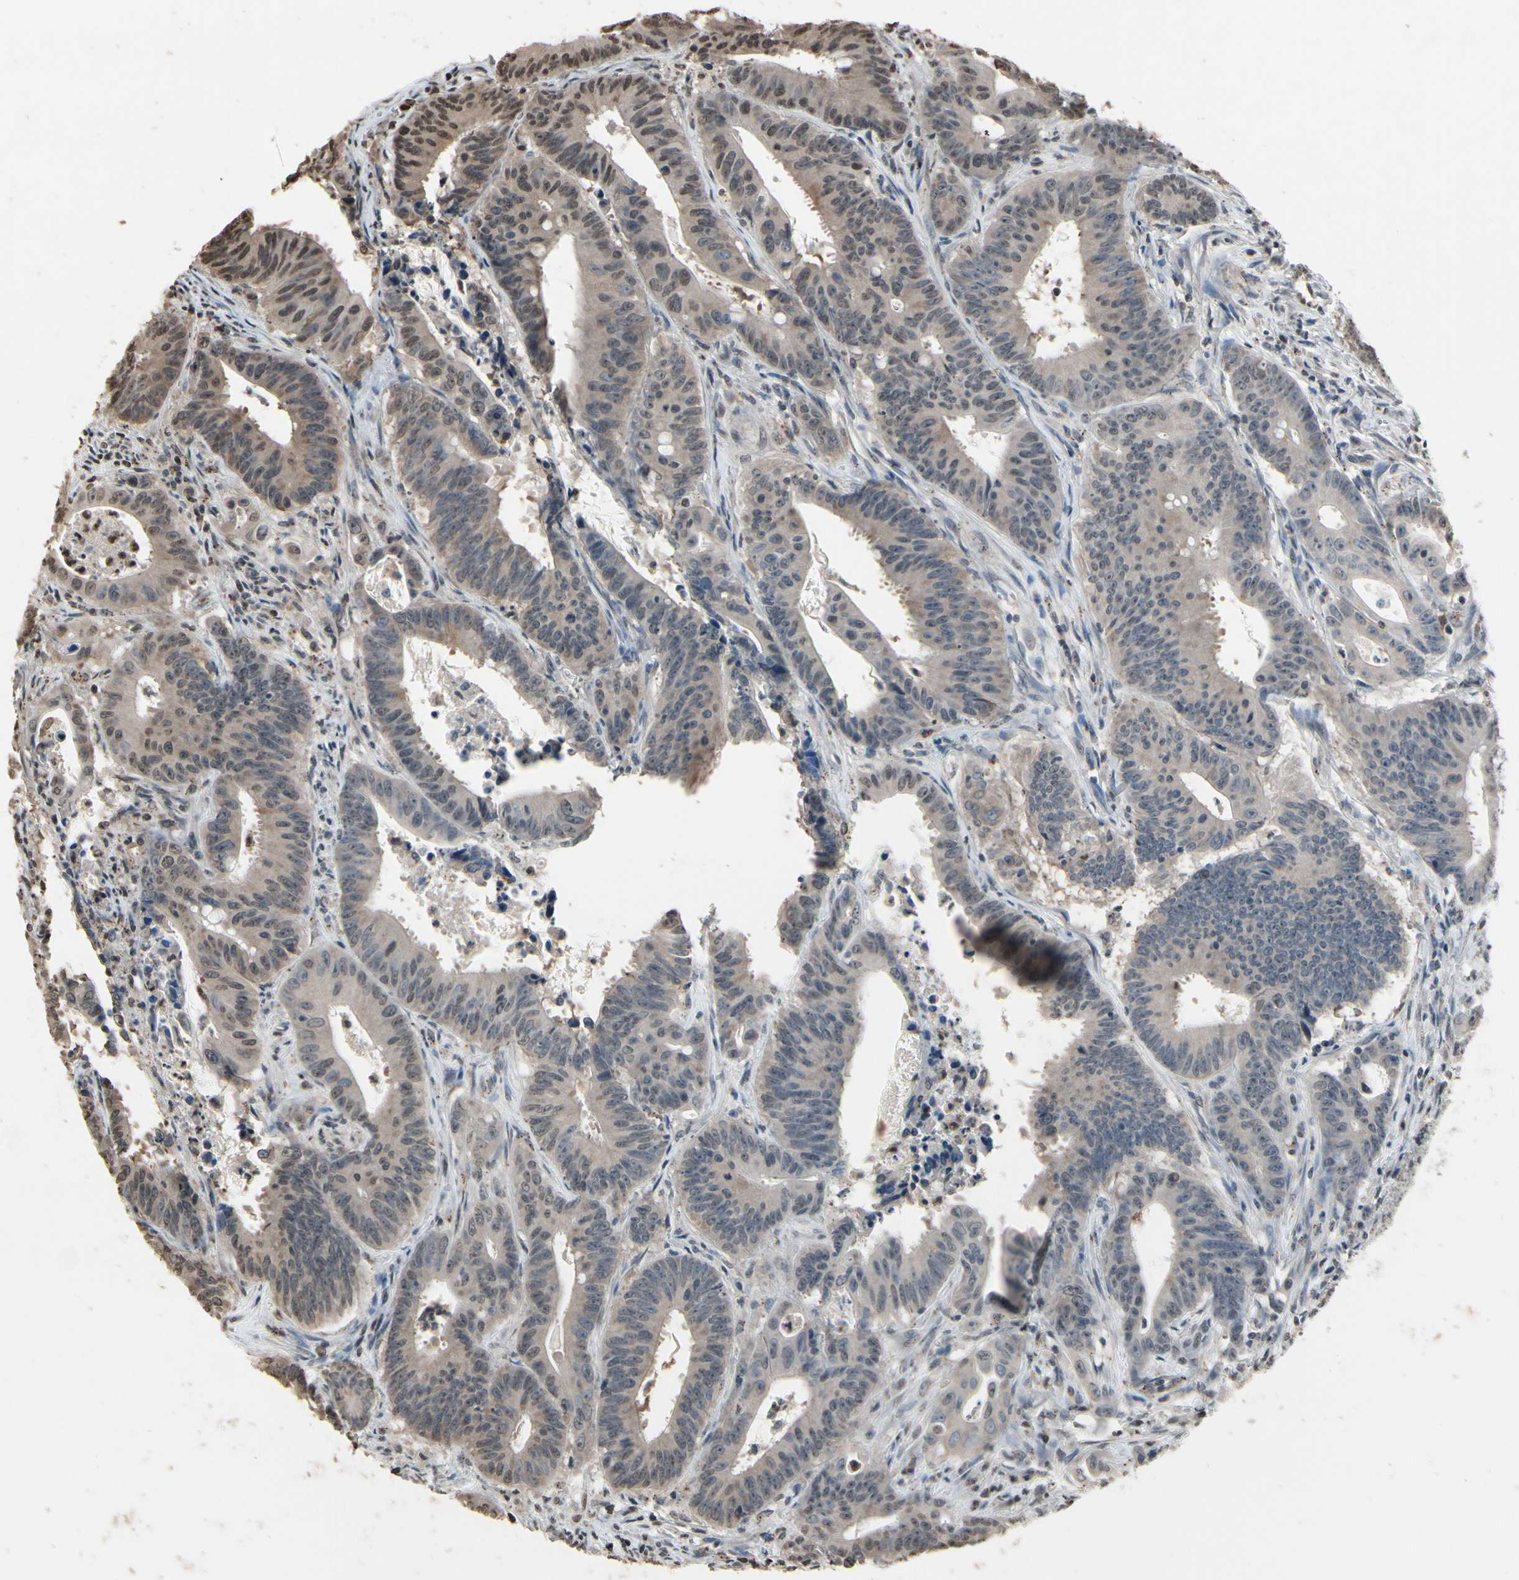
{"staining": {"intensity": "weak", "quantity": "25%-75%", "location": "cytoplasmic/membranous"}, "tissue": "colorectal cancer", "cell_type": "Tumor cells", "image_type": "cancer", "snomed": [{"axis": "morphology", "description": "Adenocarcinoma, NOS"}, {"axis": "topography", "description": "Colon"}], "caption": "Brown immunohistochemical staining in colorectal cancer (adenocarcinoma) reveals weak cytoplasmic/membranous expression in about 25%-75% of tumor cells. (DAB (3,3'-diaminobenzidine) IHC with brightfield microscopy, high magnification).", "gene": "HIPK2", "patient": {"sex": "male", "age": 45}}